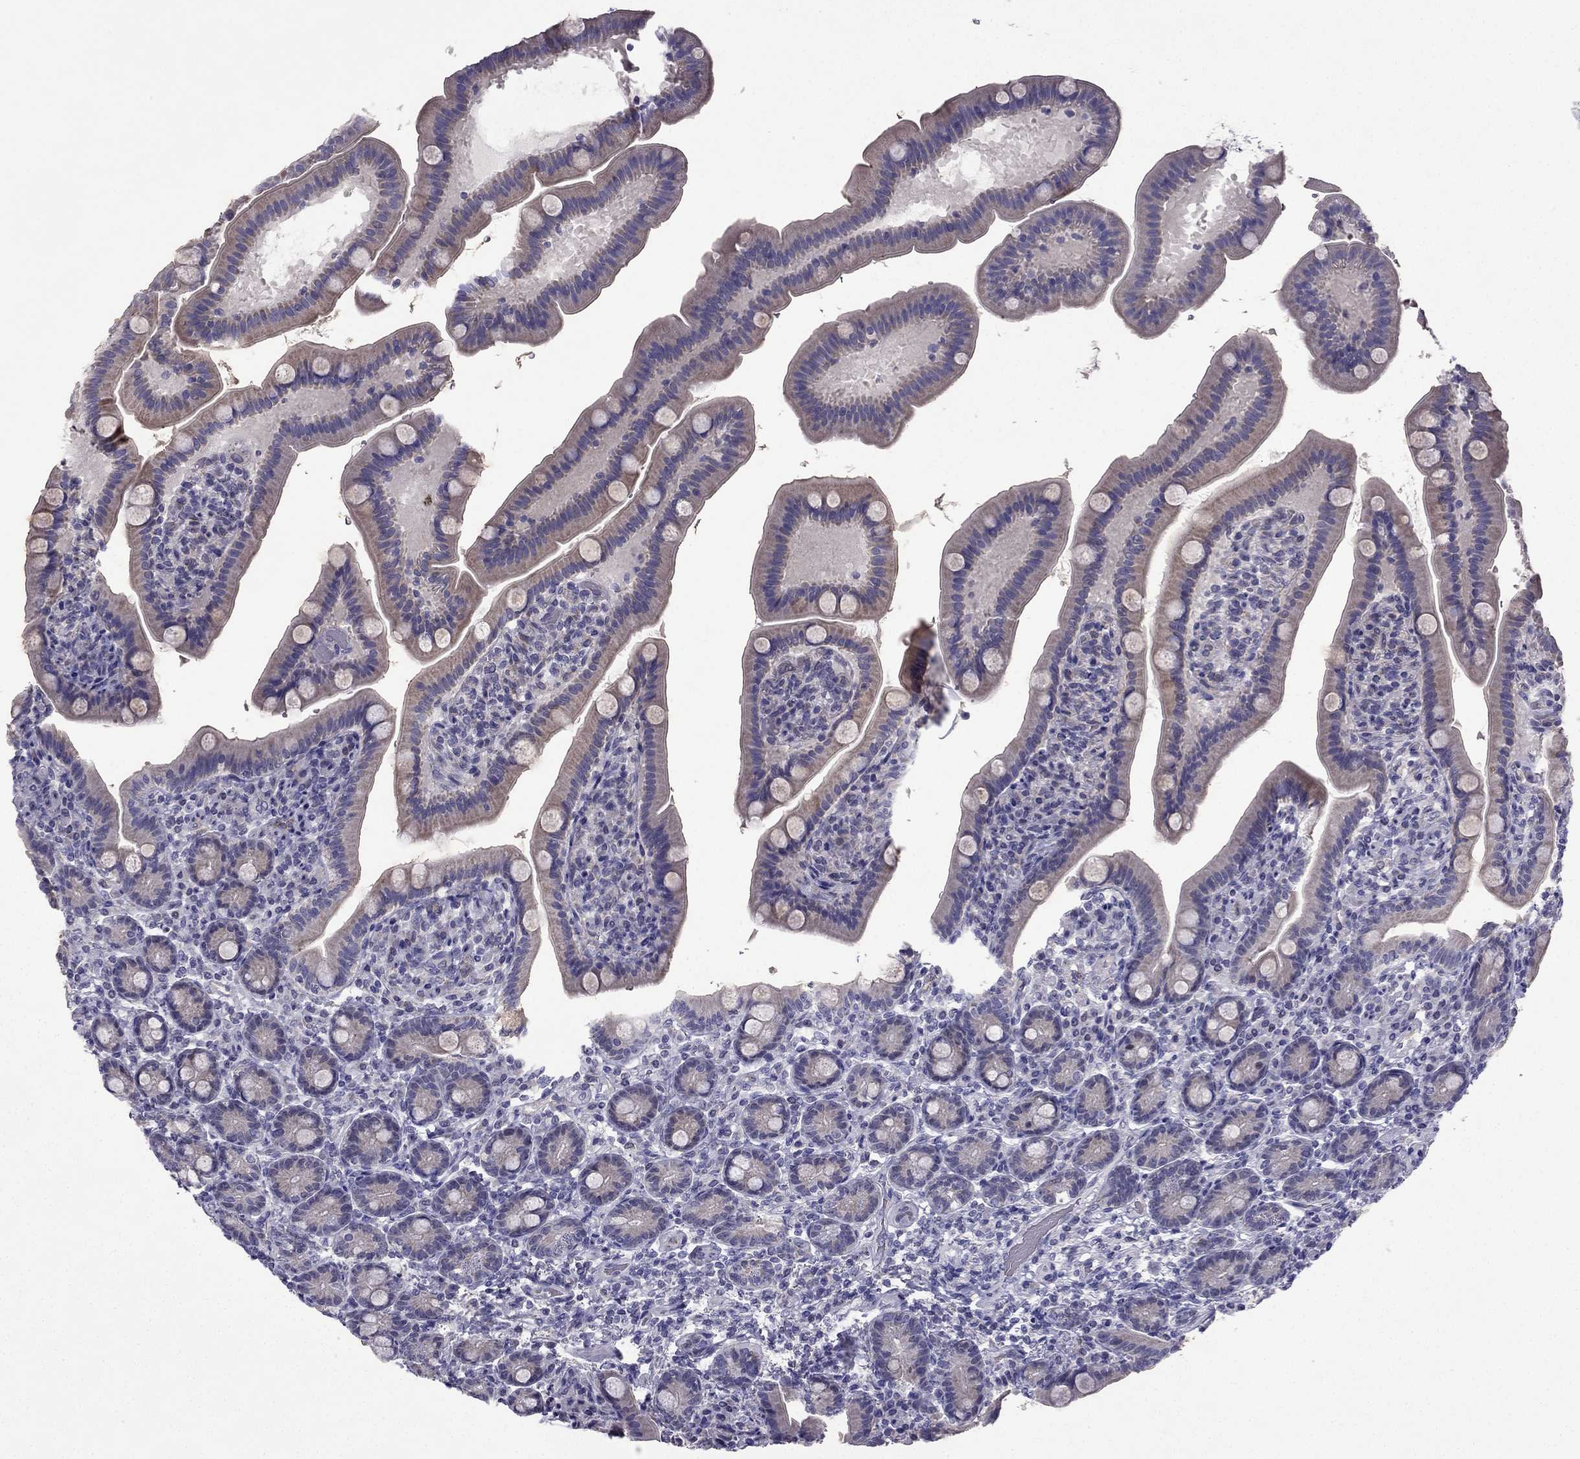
{"staining": {"intensity": "weak", "quantity": ">75%", "location": "cytoplasmic/membranous"}, "tissue": "small intestine", "cell_type": "Glandular cells", "image_type": "normal", "snomed": [{"axis": "morphology", "description": "Normal tissue, NOS"}, {"axis": "topography", "description": "Small intestine"}], "caption": "Immunohistochemical staining of unremarkable small intestine exhibits >75% levels of weak cytoplasmic/membranous protein positivity in about >75% of glandular cells. (Stains: DAB (3,3'-diaminobenzidine) in brown, nuclei in blue, Microscopy: brightfield microscopy at high magnification).", "gene": "SLC6A2", "patient": {"sex": "male", "age": 66}}